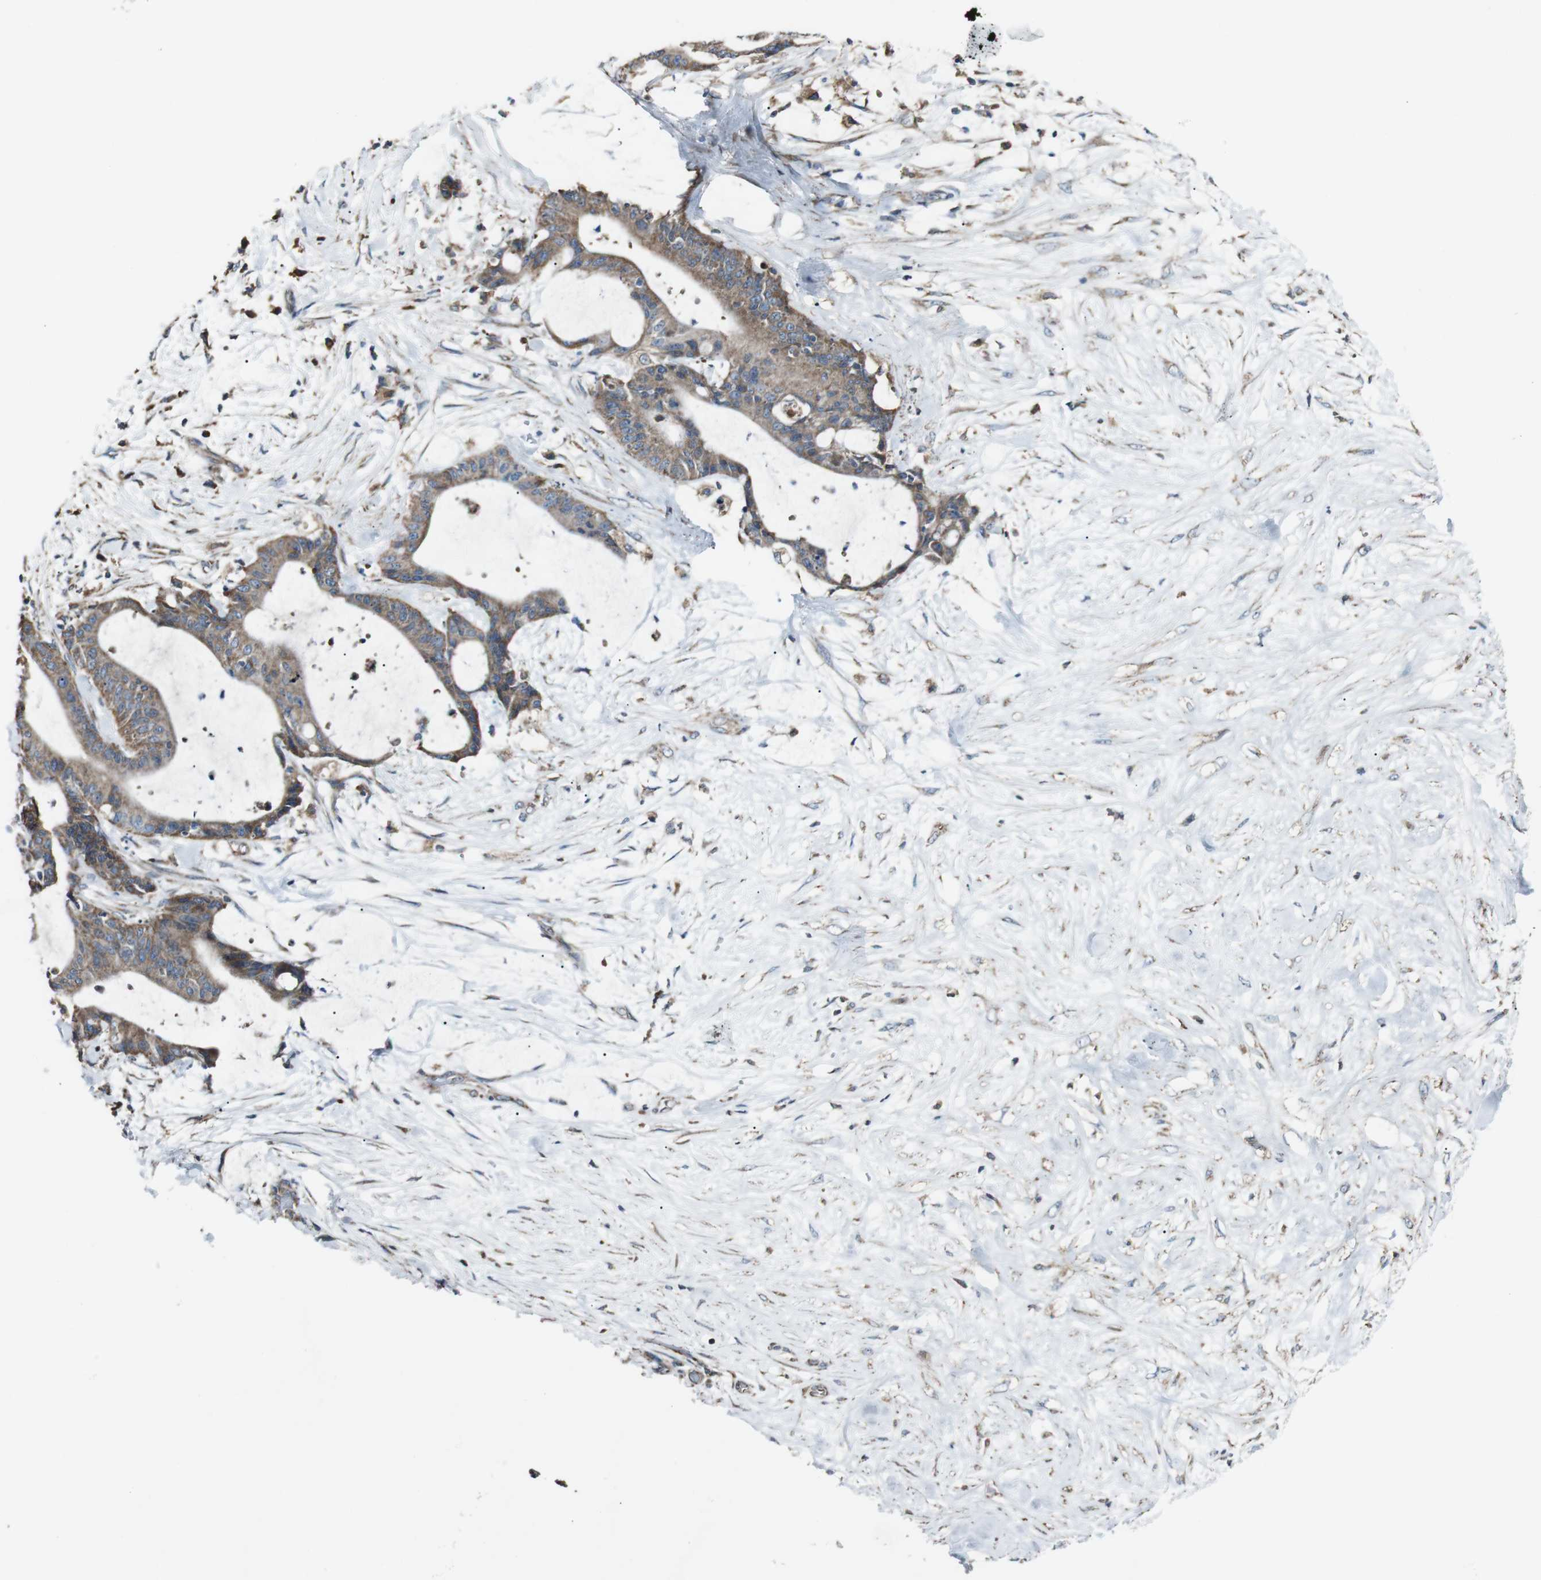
{"staining": {"intensity": "moderate", "quantity": ">75%", "location": "cytoplasmic/membranous"}, "tissue": "liver cancer", "cell_type": "Tumor cells", "image_type": "cancer", "snomed": [{"axis": "morphology", "description": "Cholangiocarcinoma"}, {"axis": "topography", "description": "Liver"}], "caption": "Liver cholangiocarcinoma stained with a brown dye displays moderate cytoplasmic/membranous positive positivity in about >75% of tumor cells.", "gene": "CISD2", "patient": {"sex": "female", "age": 73}}